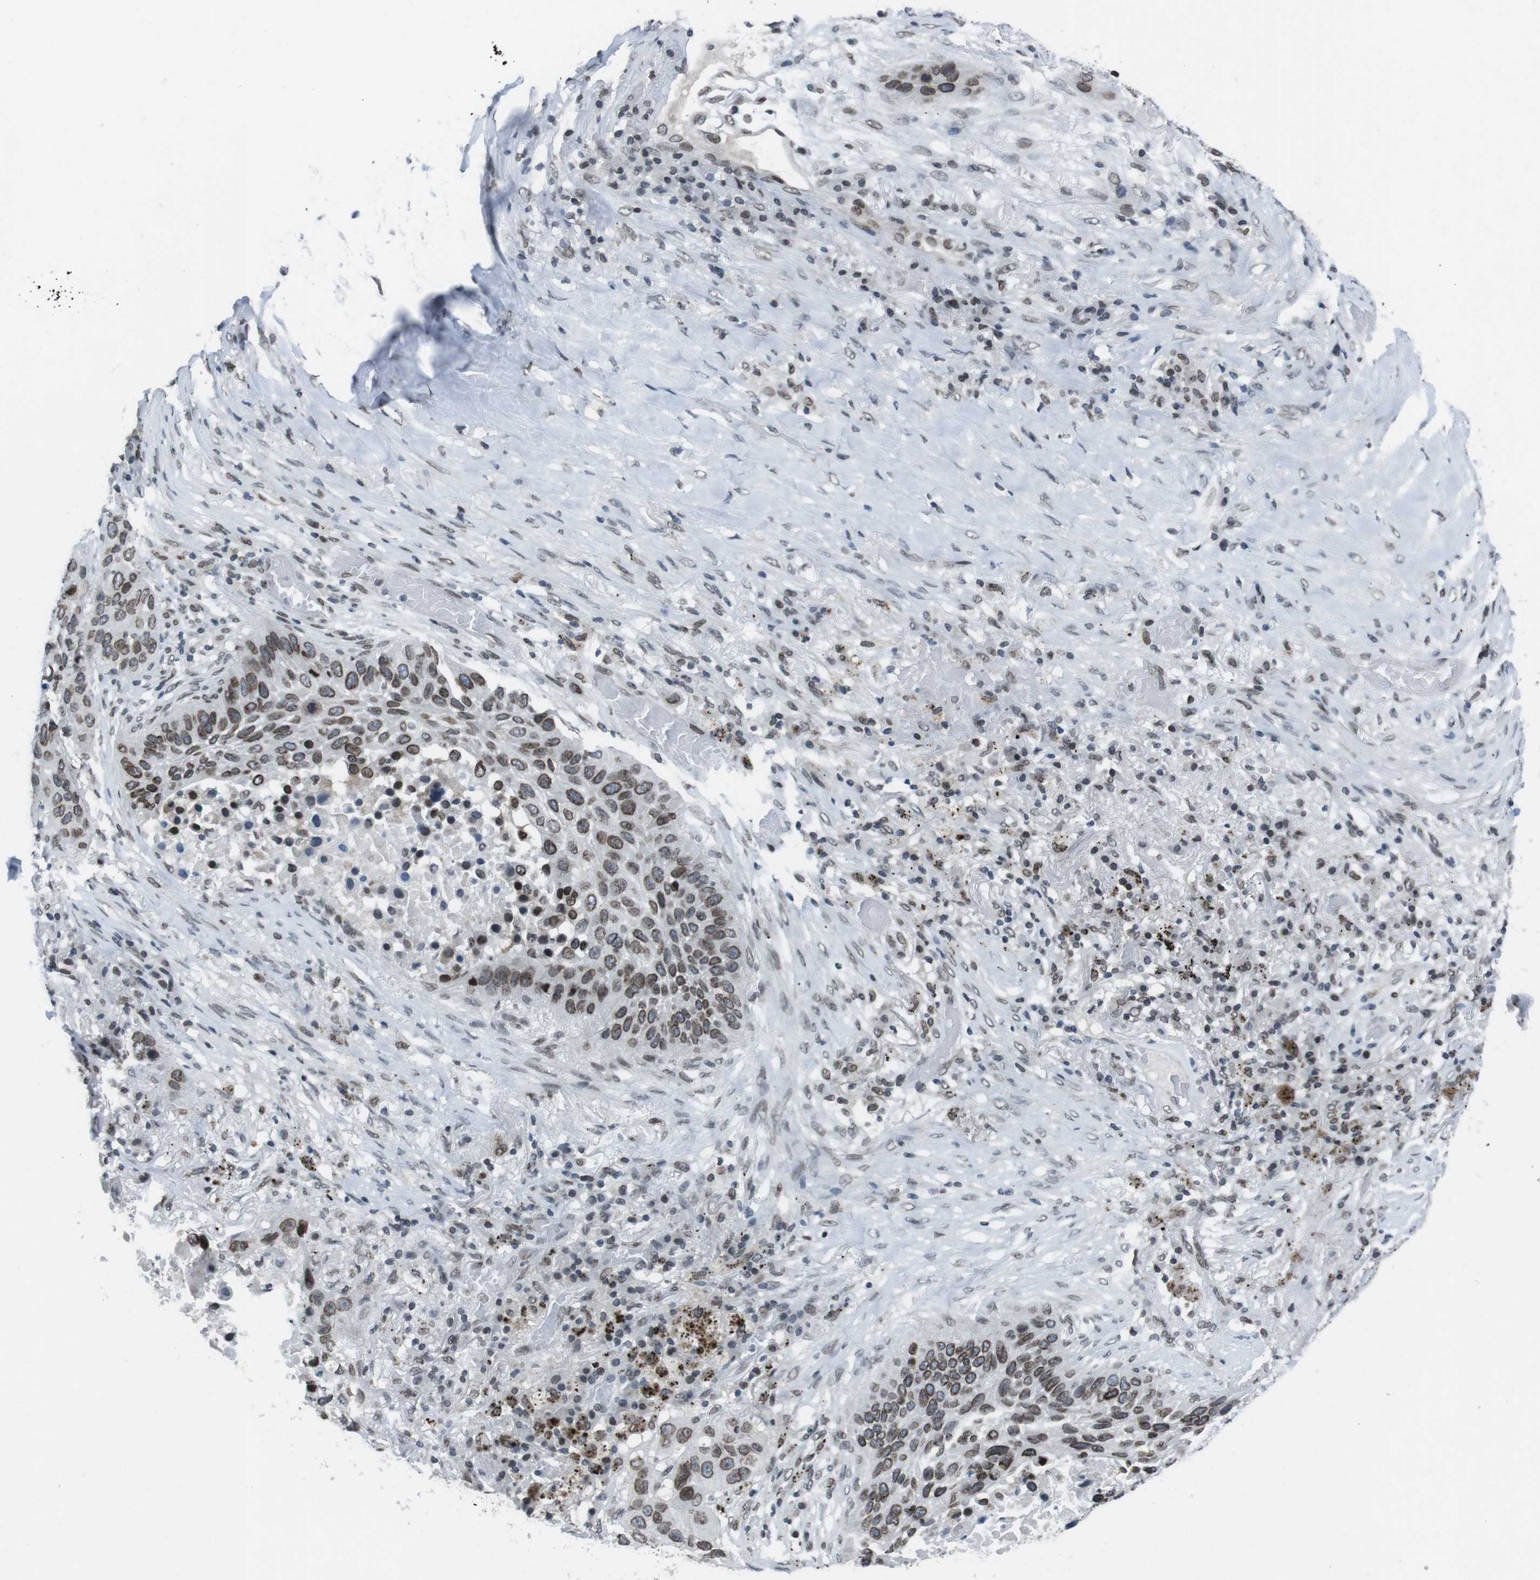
{"staining": {"intensity": "moderate", "quantity": ">75%", "location": "cytoplasmic/membranous,nuclear"}, "tissue": "lung cancer", "cell_type": "Tumor cells", "image_type": "cancer", "snomed": [{"axis": "morphology", "description": "Squamous cell carcinoma, NOS"}, {"axis": "topography", "description": "Lung"}], "caption": "The photomicrograph exhibits staining of lung squamous cell carcinoma, revealing moderate cytoplasmic/membranous and nuclear protein positivity (brown color) within tumor cells. Nuclei are stained in blue.", "gene": "MAD1L1", "patient": {"sex": "male", "age": 57}}